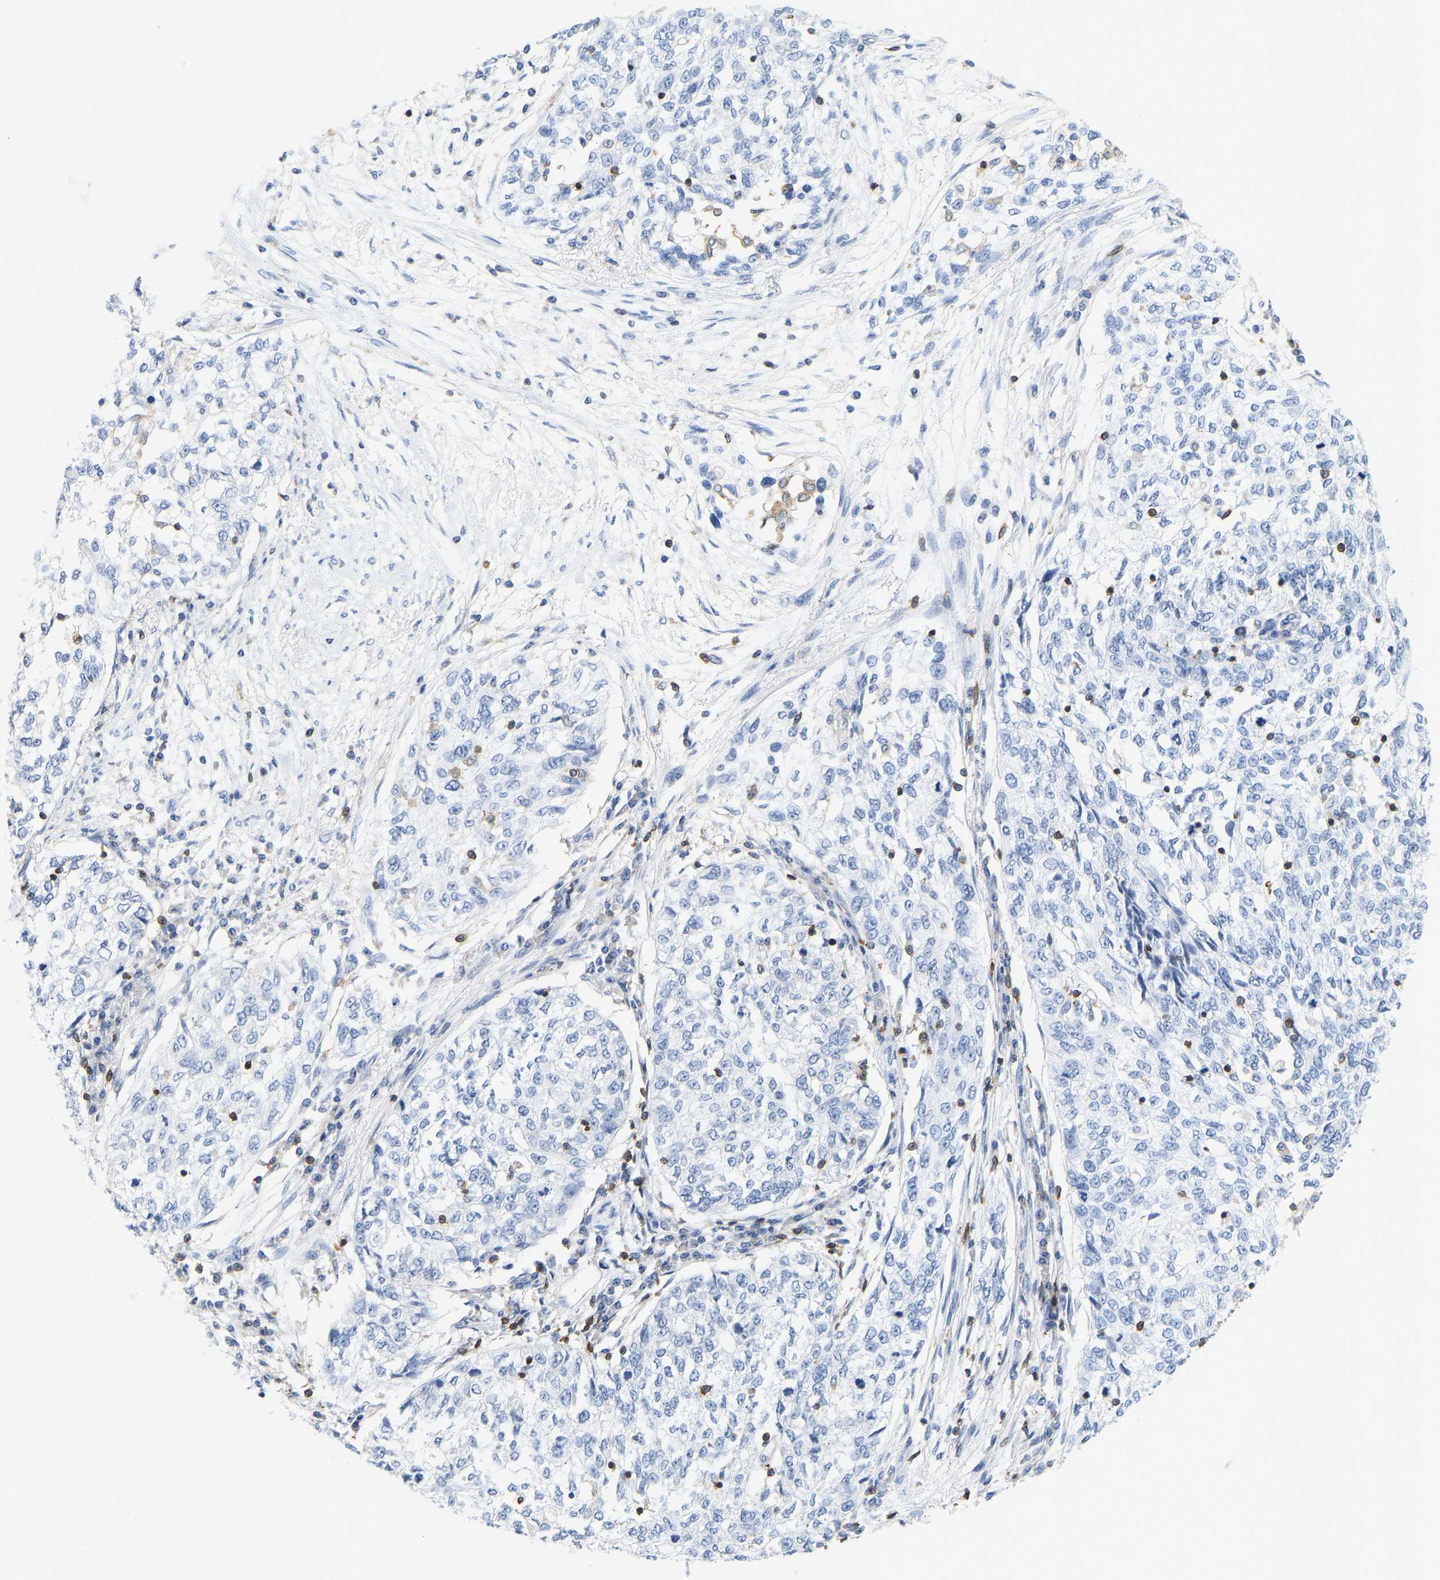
{"staining": {"intensity": "negative", "quantity": "none", "location": "none"}, "tissue": "cervical cancer", "cell_type": "Tumor cells", "image_type": "cancer", "snomed": [{"axis": "morphology", "description": "Squamous cell carcinoma, NOS"}, {"axis": "topography", "description": "Cervix"}], "caption": "This is an immunohistochemistry (IHC) photomicrograph of human squamous cell carcinoma (cervical). There is no positivity in tumor cells.", "gene": "EVL", "patient": {"sex": "female", "age": 57}}